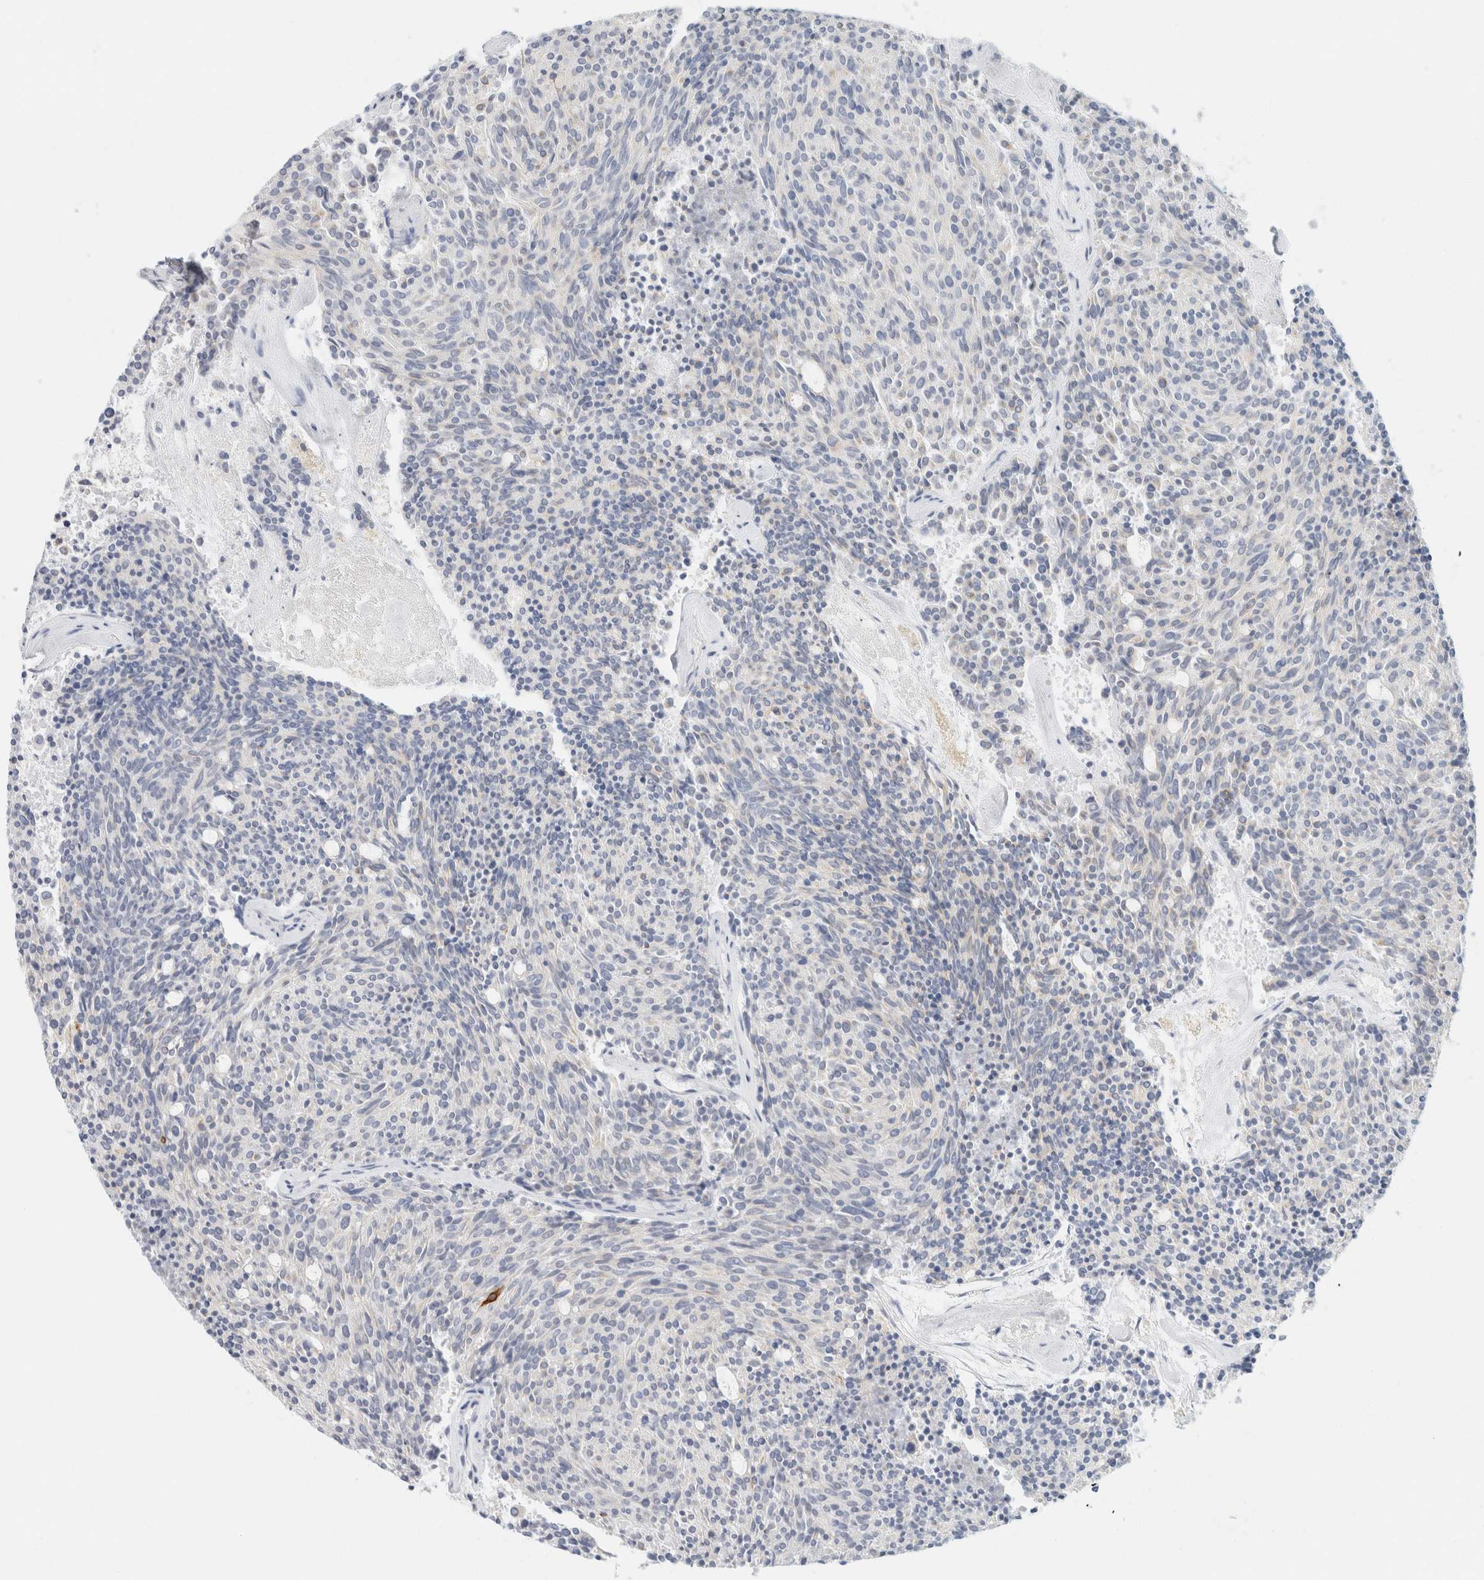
{"staining": {"intensity": "negative", "quantity": "none", "location": "none"}, "tissue": "carcinoid", "cell_type": "Tumor cells", "image_type": "cancer", "snomed": [{"axis": "morphology", "description": "Carcinoid, malignant, NOS"}, {"axis": "topography", "description": "Pancreas"}], "caption": "Immunohistochemistry (IHC) image of carcinoid stained for a protein (brown), which displays no positivity in tumor cells.", "gene": "KRT20", "patient": {"sex": "female", "age": 54}}